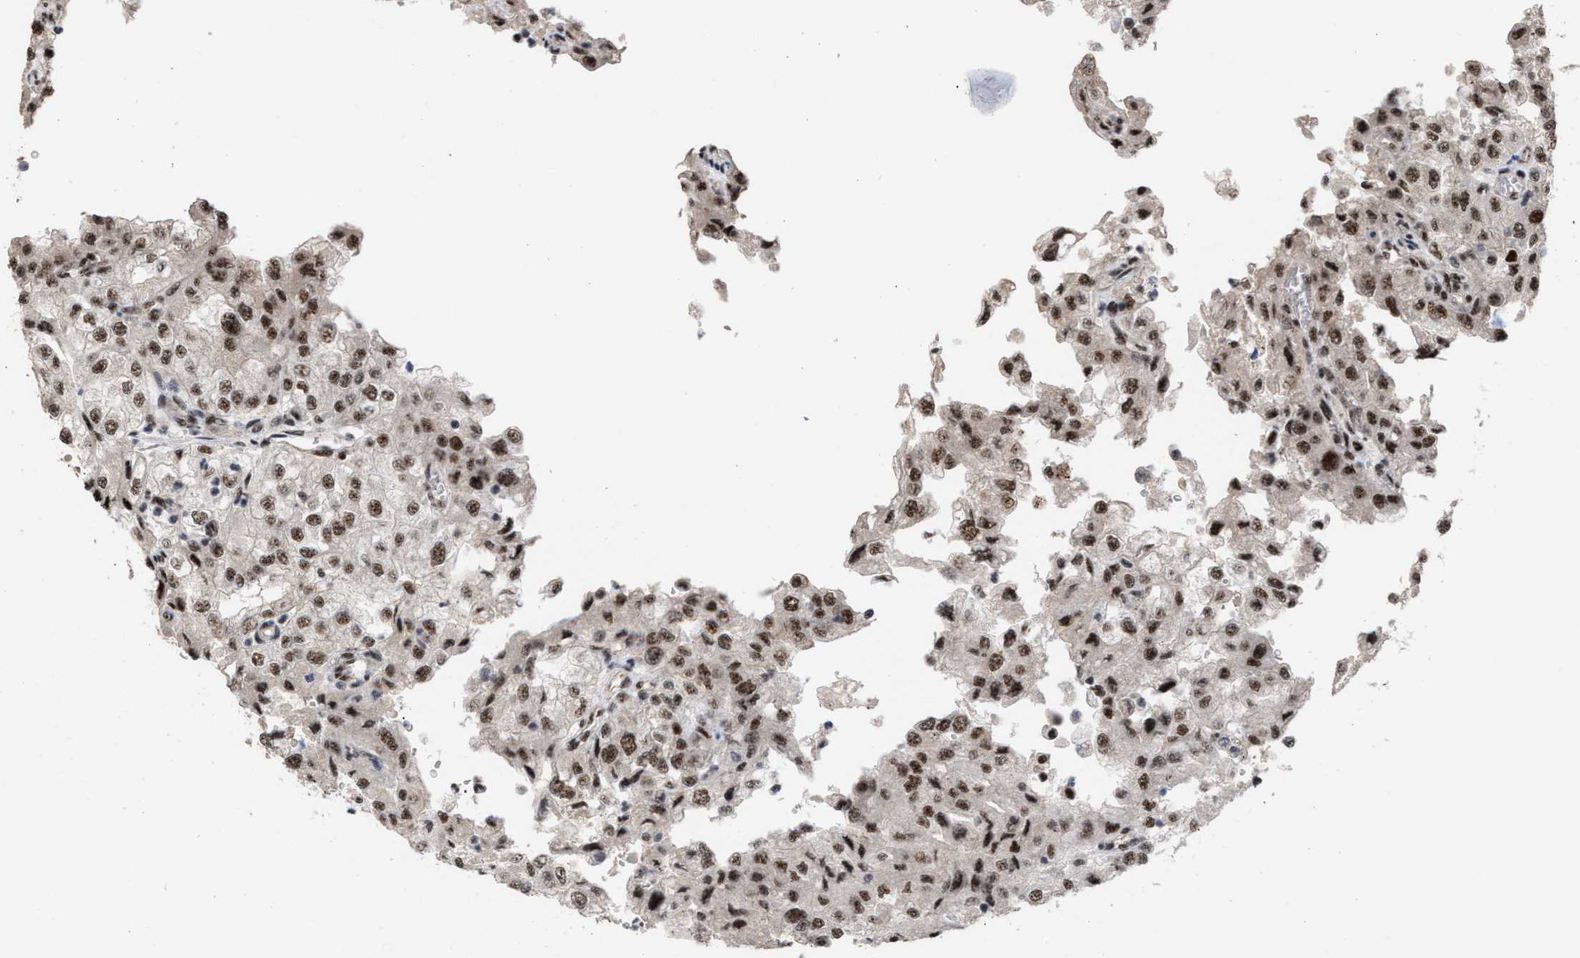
{"staining": {"intensity": "strong", "quantity": ">75%", "location": "nuclear"}, "tissue": "renal cancer", "cell_type": "Tumor cells", "image_type": "cancer", "snomed": [{"axis": "morphology", "description": "Adenocarcinoma, NOS"}, {"axis": "topography", "description": "Kidney"}], "caption": "There is high levels of strong nuclear expression in tumor cells of renal cancer, as demonstrated by immunohistochemical staining (brown color).", "gene": "EIF4A3", "patient": {"sex": "female", "age": 54}}